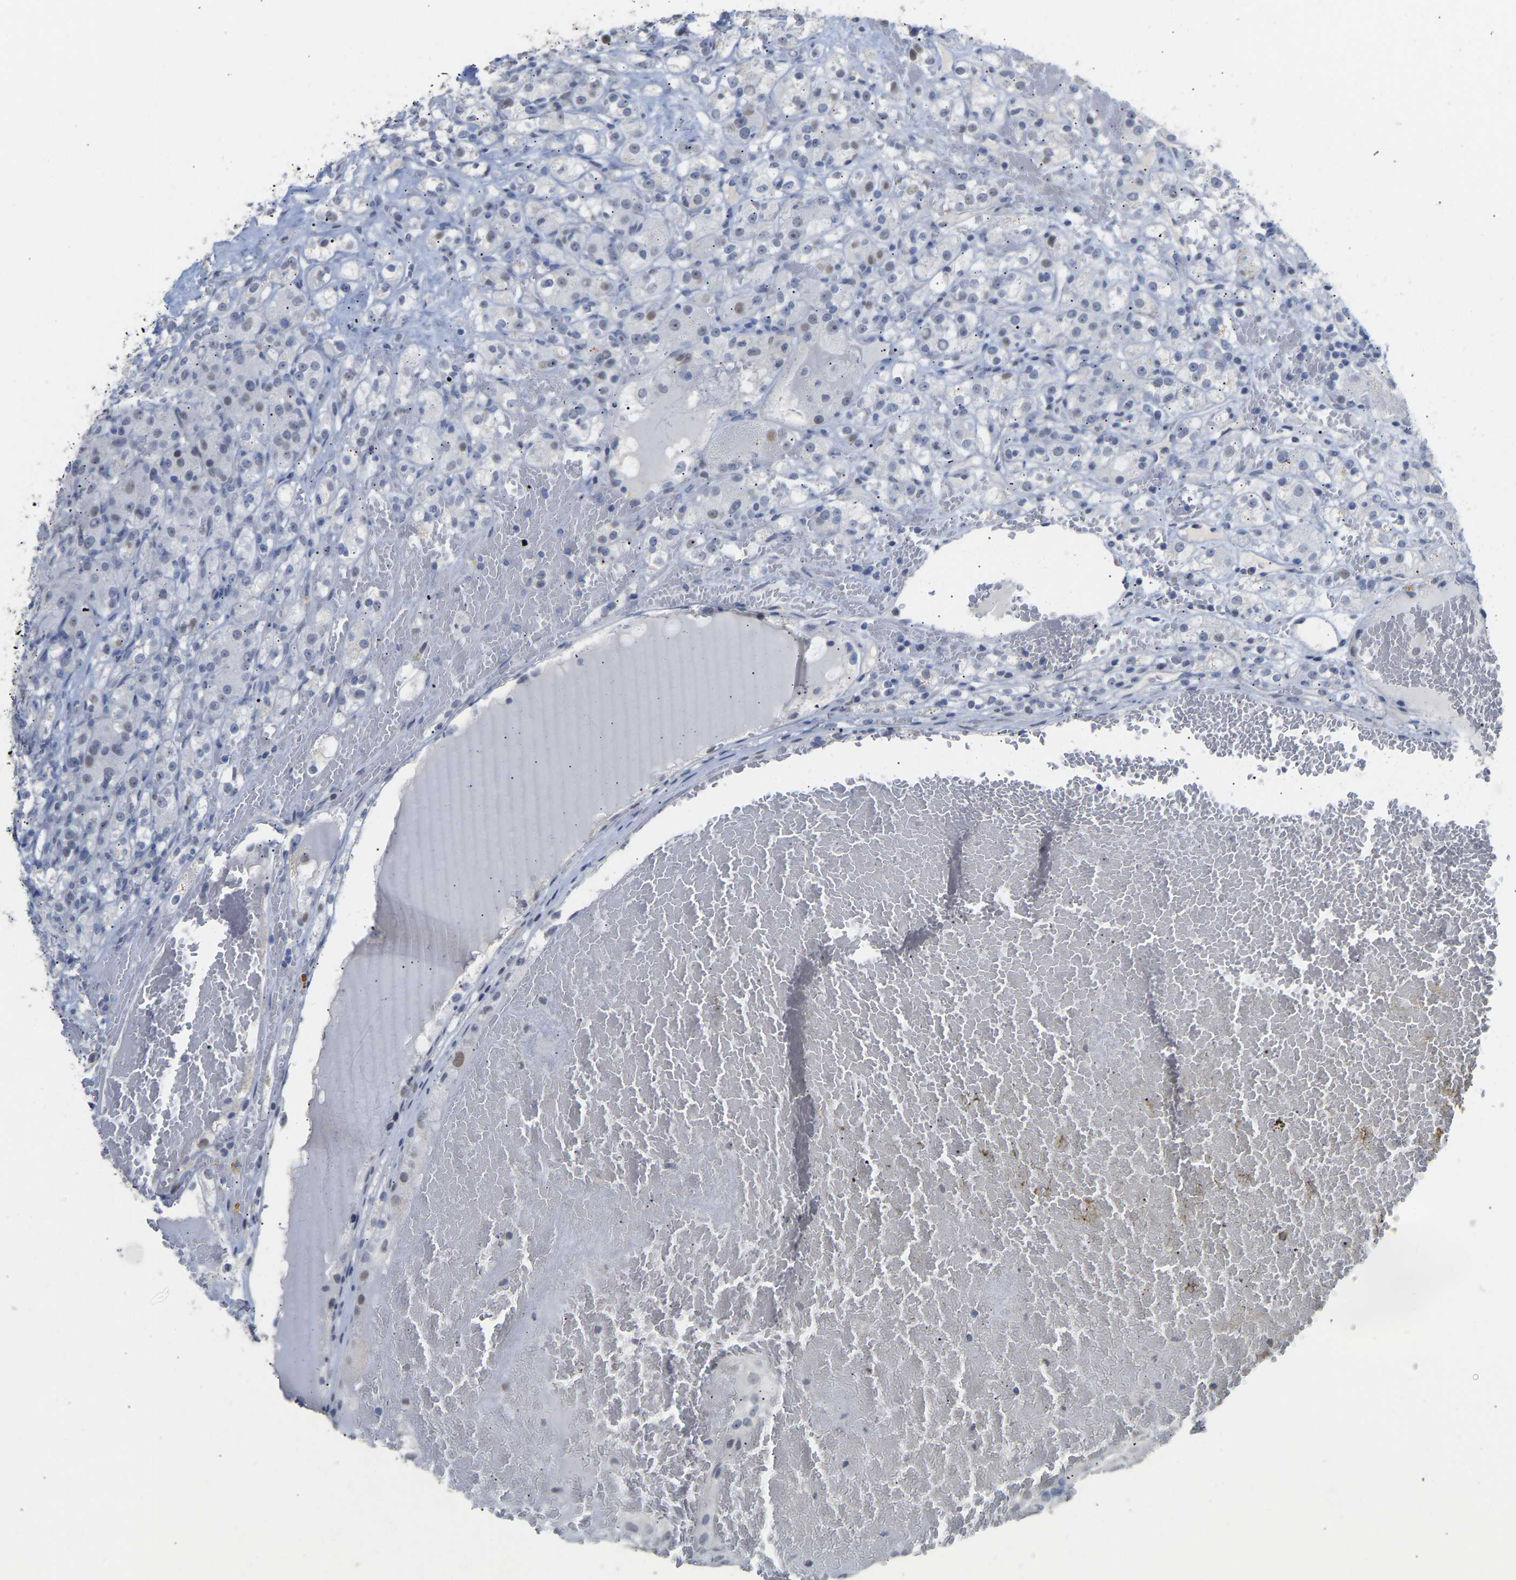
{"staining": {"intensity": "negative", "quantity": "none", "location": "none"}, "tissue": "renal cancer", "cell_type": "Tumor cells", "image_type": "cancer", "snomed": [{"axis": "morphology", "description": "Normal tissue, NOS"}, {"axis": "morphology", "description": "Adenocarcinoma, NOS"}, {"axis": "topography", "description": "Kidney"}], "caption": "Immunohistochemistry (IHC) histopathology image of human renal adenocarcinoma stained for a protein (brown), which shows no expression in tumor cells. The staining is performed using DAB brown chromogen with nuclei counter-stained in using hematoxylin.", "gene": "AMPH", "patient": {"sex": "male", "age": 61}}